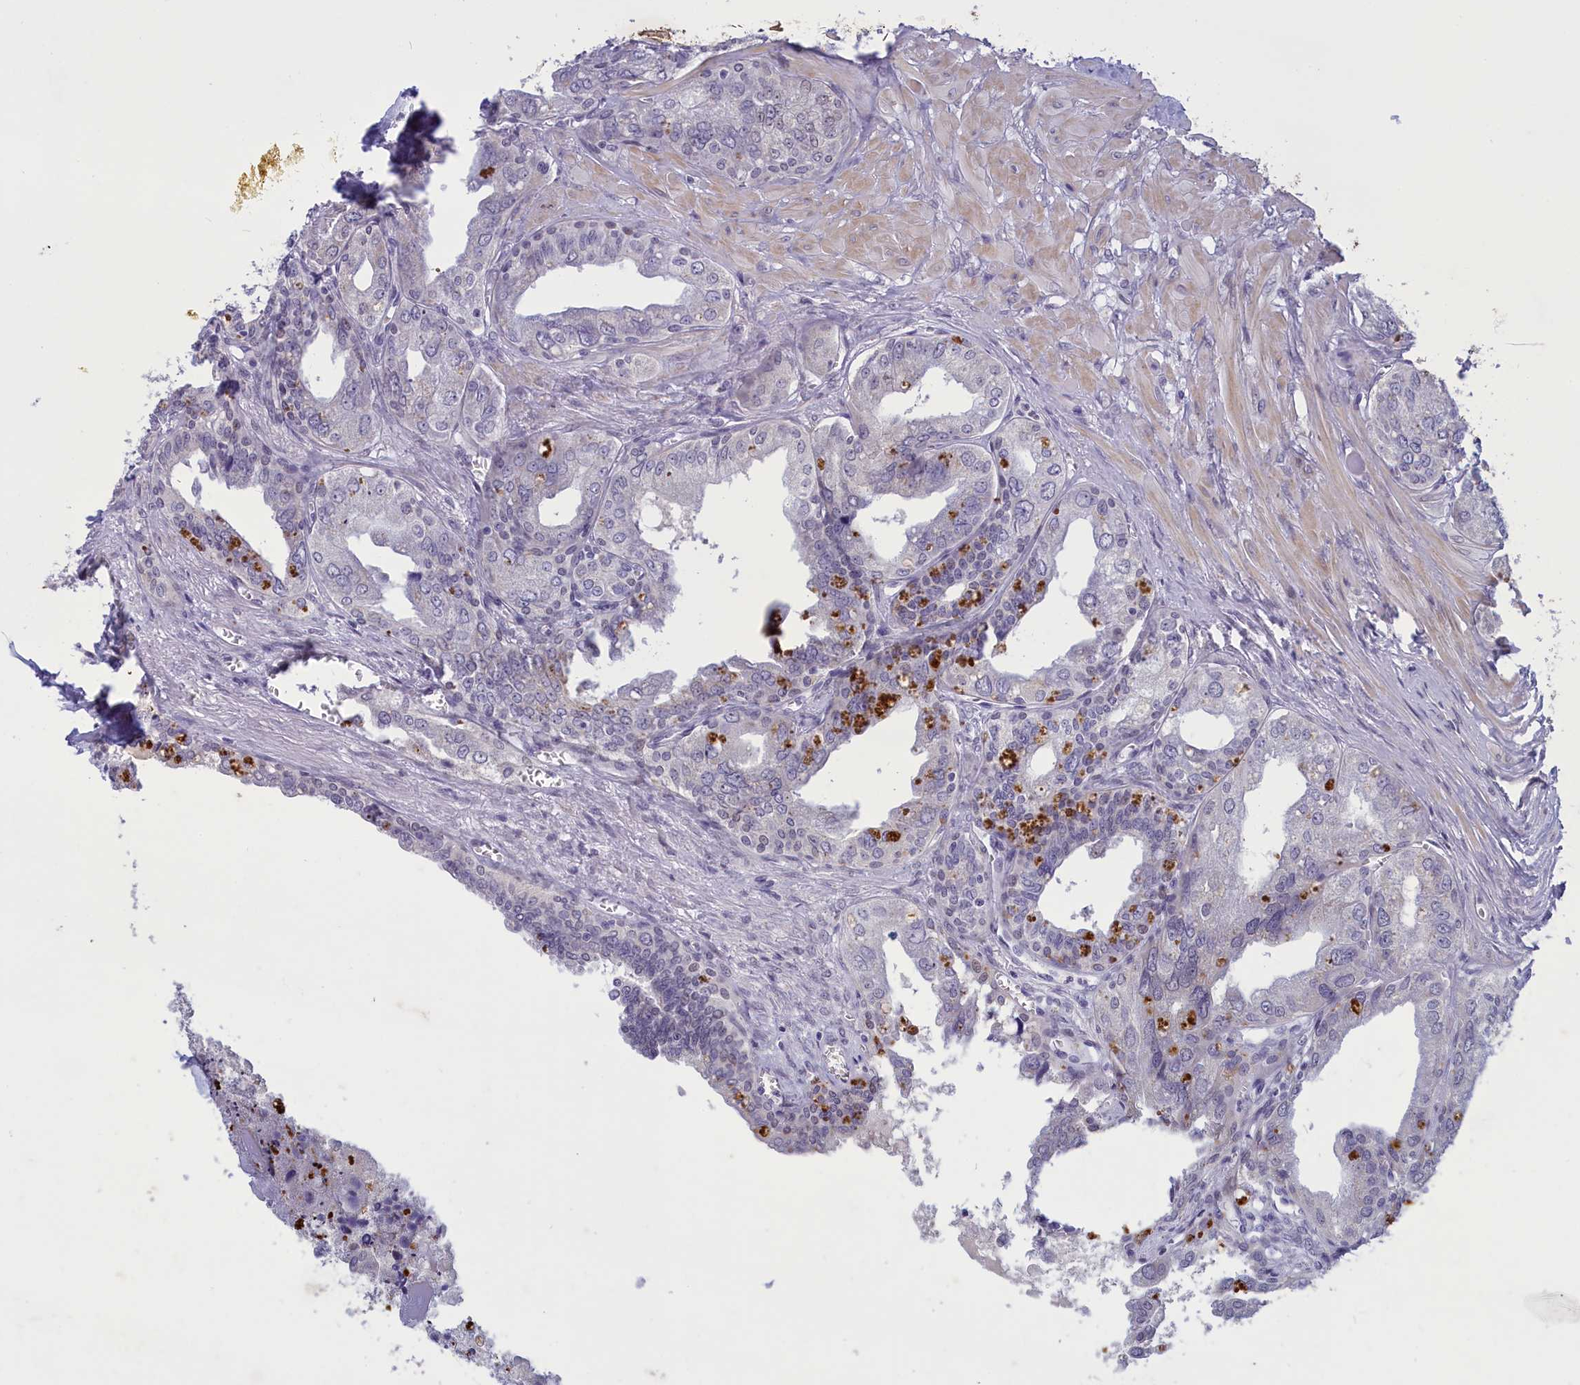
{"staining": {"intensity": "negative", "quantity": "none", "location": "none"}, "tissue": "seminal vesicle", "cell_type": "Glandular cells", "image_type": "normal", "snomed": [{"axis": "morphology", "description": "Normal tissue, NOS"}, {"axis": "topography", "description": "Seminal veicle"}], "caption": "An image of seminal vesicle stained for a protein displays no brown staining in glandular cells. (Stains: DAB (3,3'-diaminobenzidine) immunohistochemistry (IHC) with hematoxylin counter stain, Microscopy: brightfield microscopy at high magnification).", "gene": "ELOA2", "patient": {"sex": "male", "age": 67}}